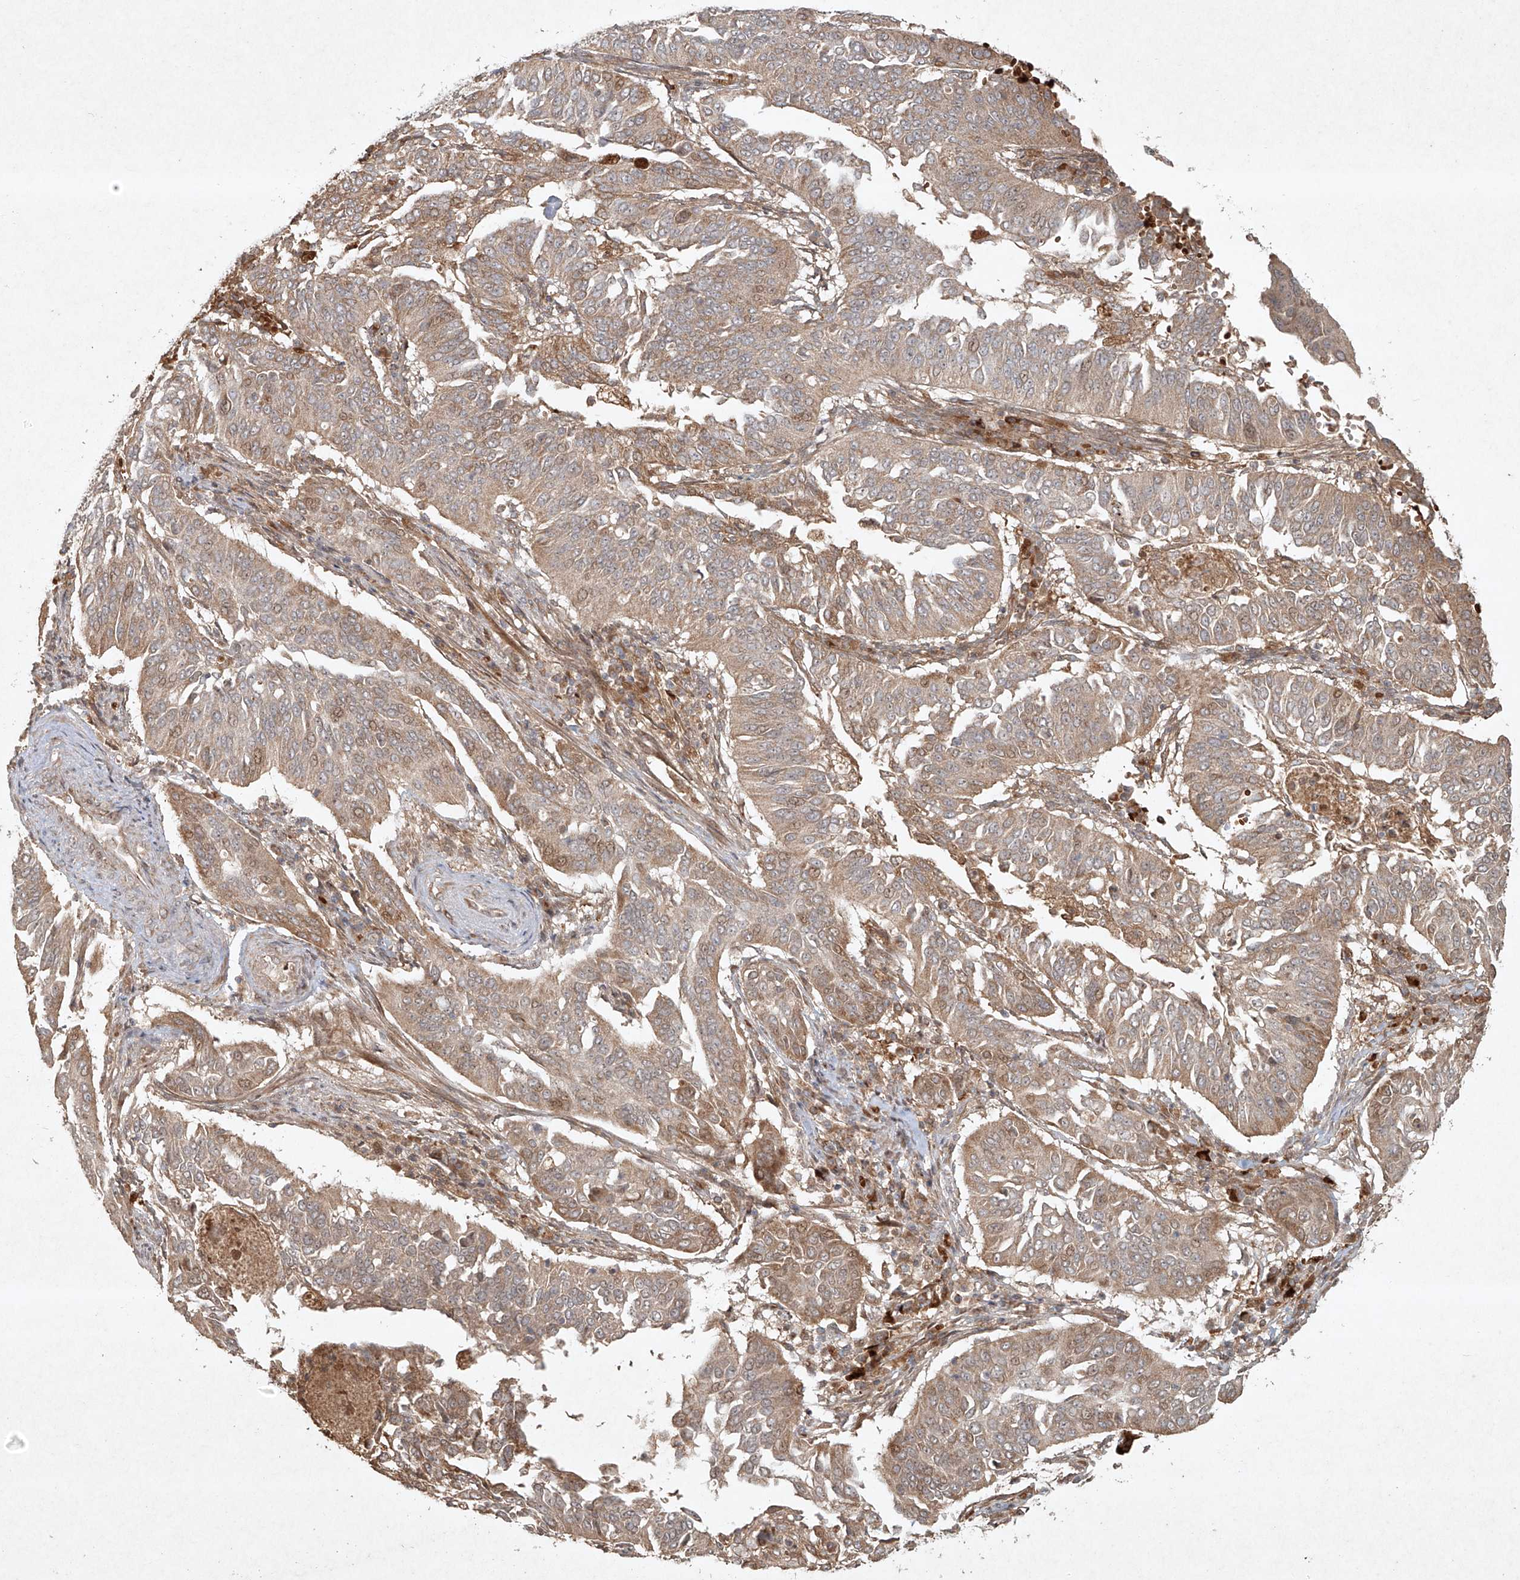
{"staining": {"intensity": "weak", "quantity": ">75%", "location": "cytoplasmic/membranous"}, "tissue": "cervical cancer", "cell_type": "Tumor cells", "image_type": "cancer", "snomed": [{"axis": "morphology", "description": "Normal tissue, NOS"}, {"axis": "morphology", "description": "Squamous cell carcinoma, NOS"}, {"axis": "topography", "description": "Cervix"}], "caption": "Immunohistochemical staining of cervical cancer (squamous cell carcinoma) demonstrates weak cytoplasmic/membranous protein expression in about >75% of tumor cells.", "gene": "CYYR1", "patient": {"sex": "female", "age": 39}}